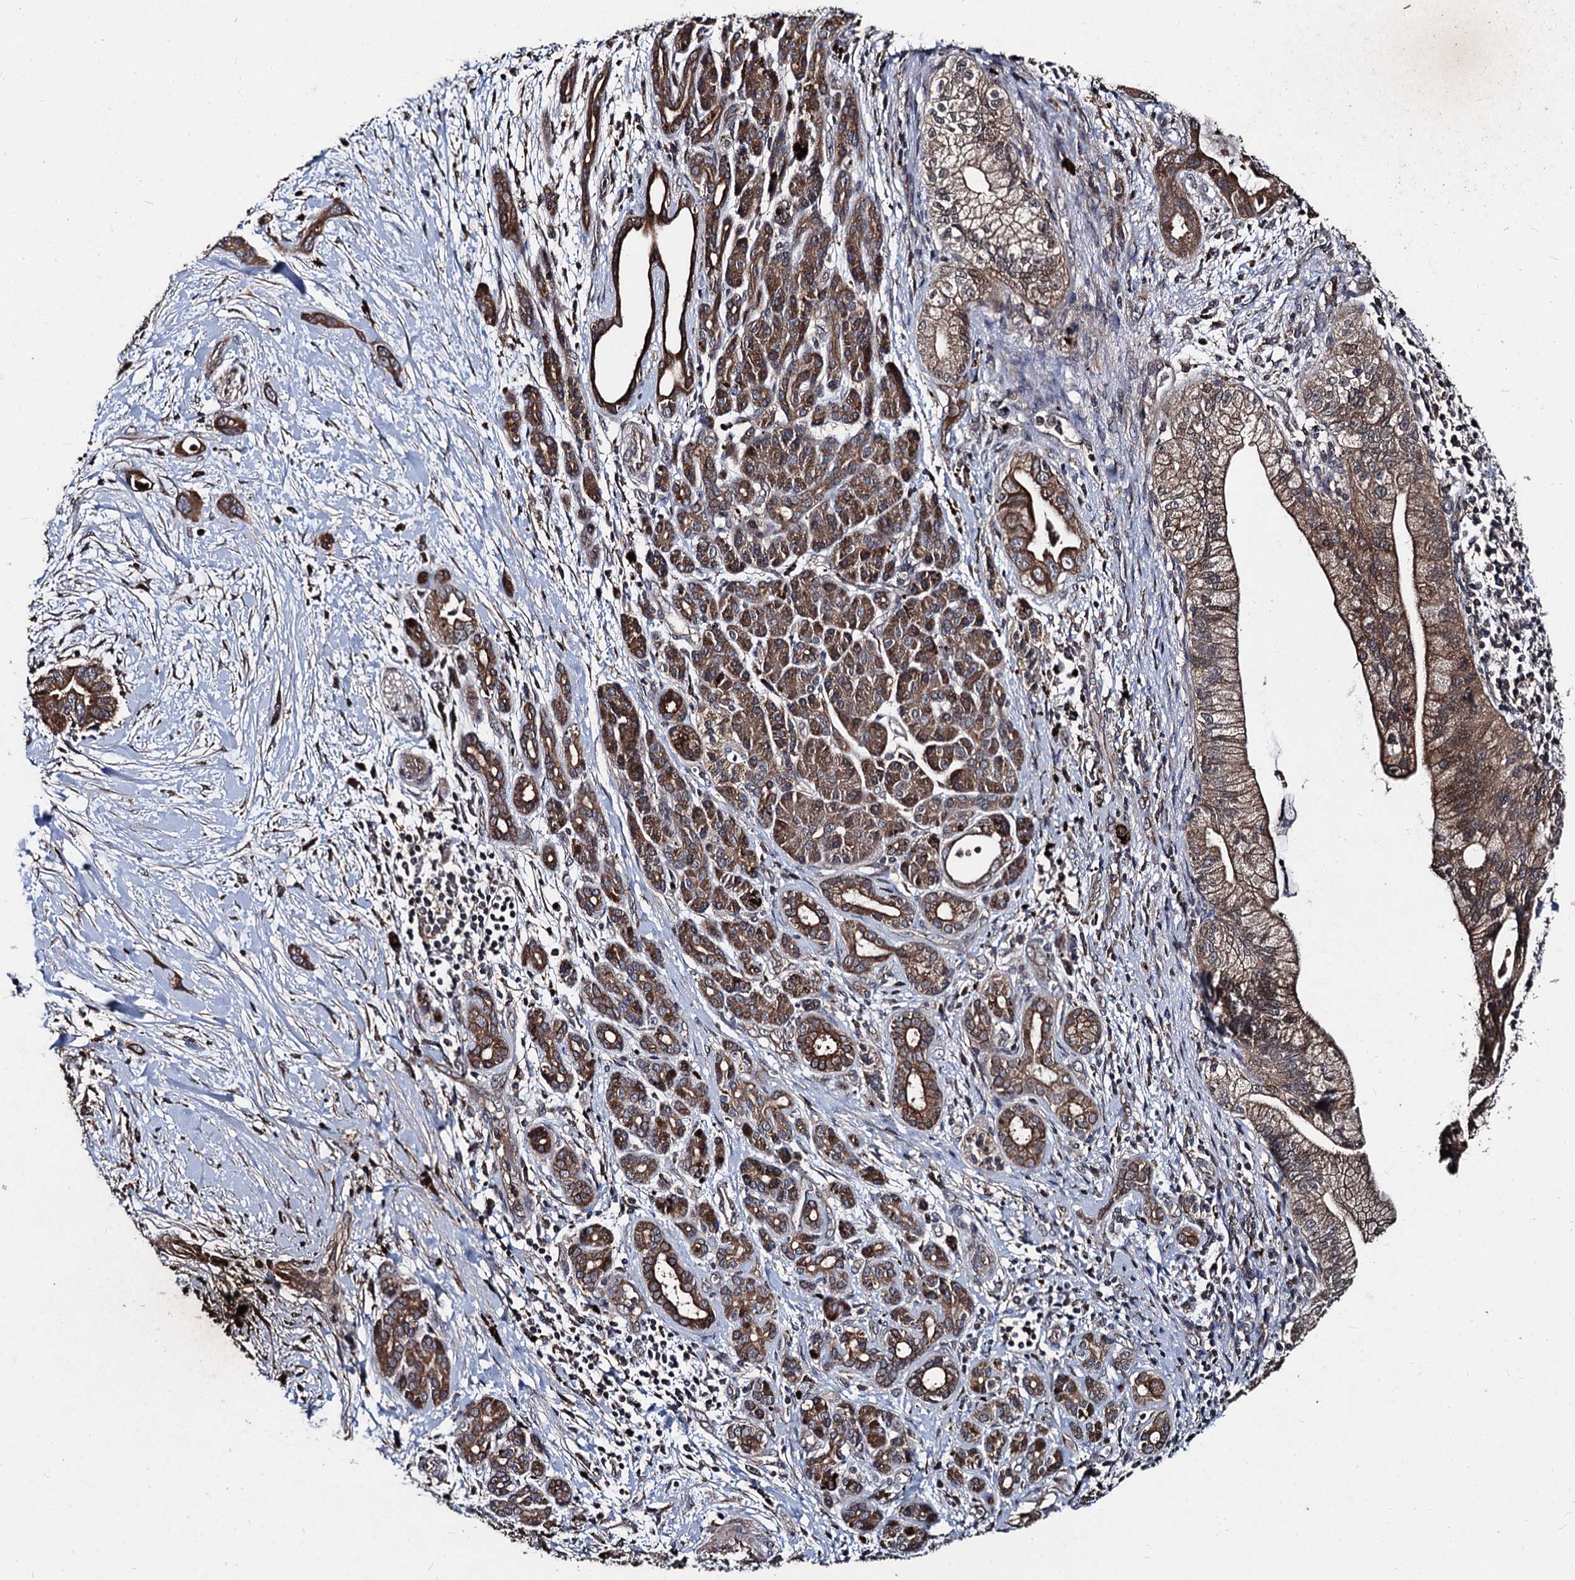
{"staining": {"intensity": "strong", "quantity": ">75%", "location": "cytoplasmic/membranous"}, "tissue": "pancreatic cancer", "cell_type": "Tumor cells", "image_type": "cancer", "snomed": [{"axis": "morphology", "description": "Adenocarcinoma, NOS"}, {"axis": "topography", "description": "Pancreas"}], "caption": "Strong cytoplasmic/membranous positivity for a protein is appreciated in approximately >75% of tumor cells of pancreatic cancer (adenocarcinoma) using immunohistochemistry.", "gene": "BCL2L2", "patient": {"sex": "male", "age": 59}}